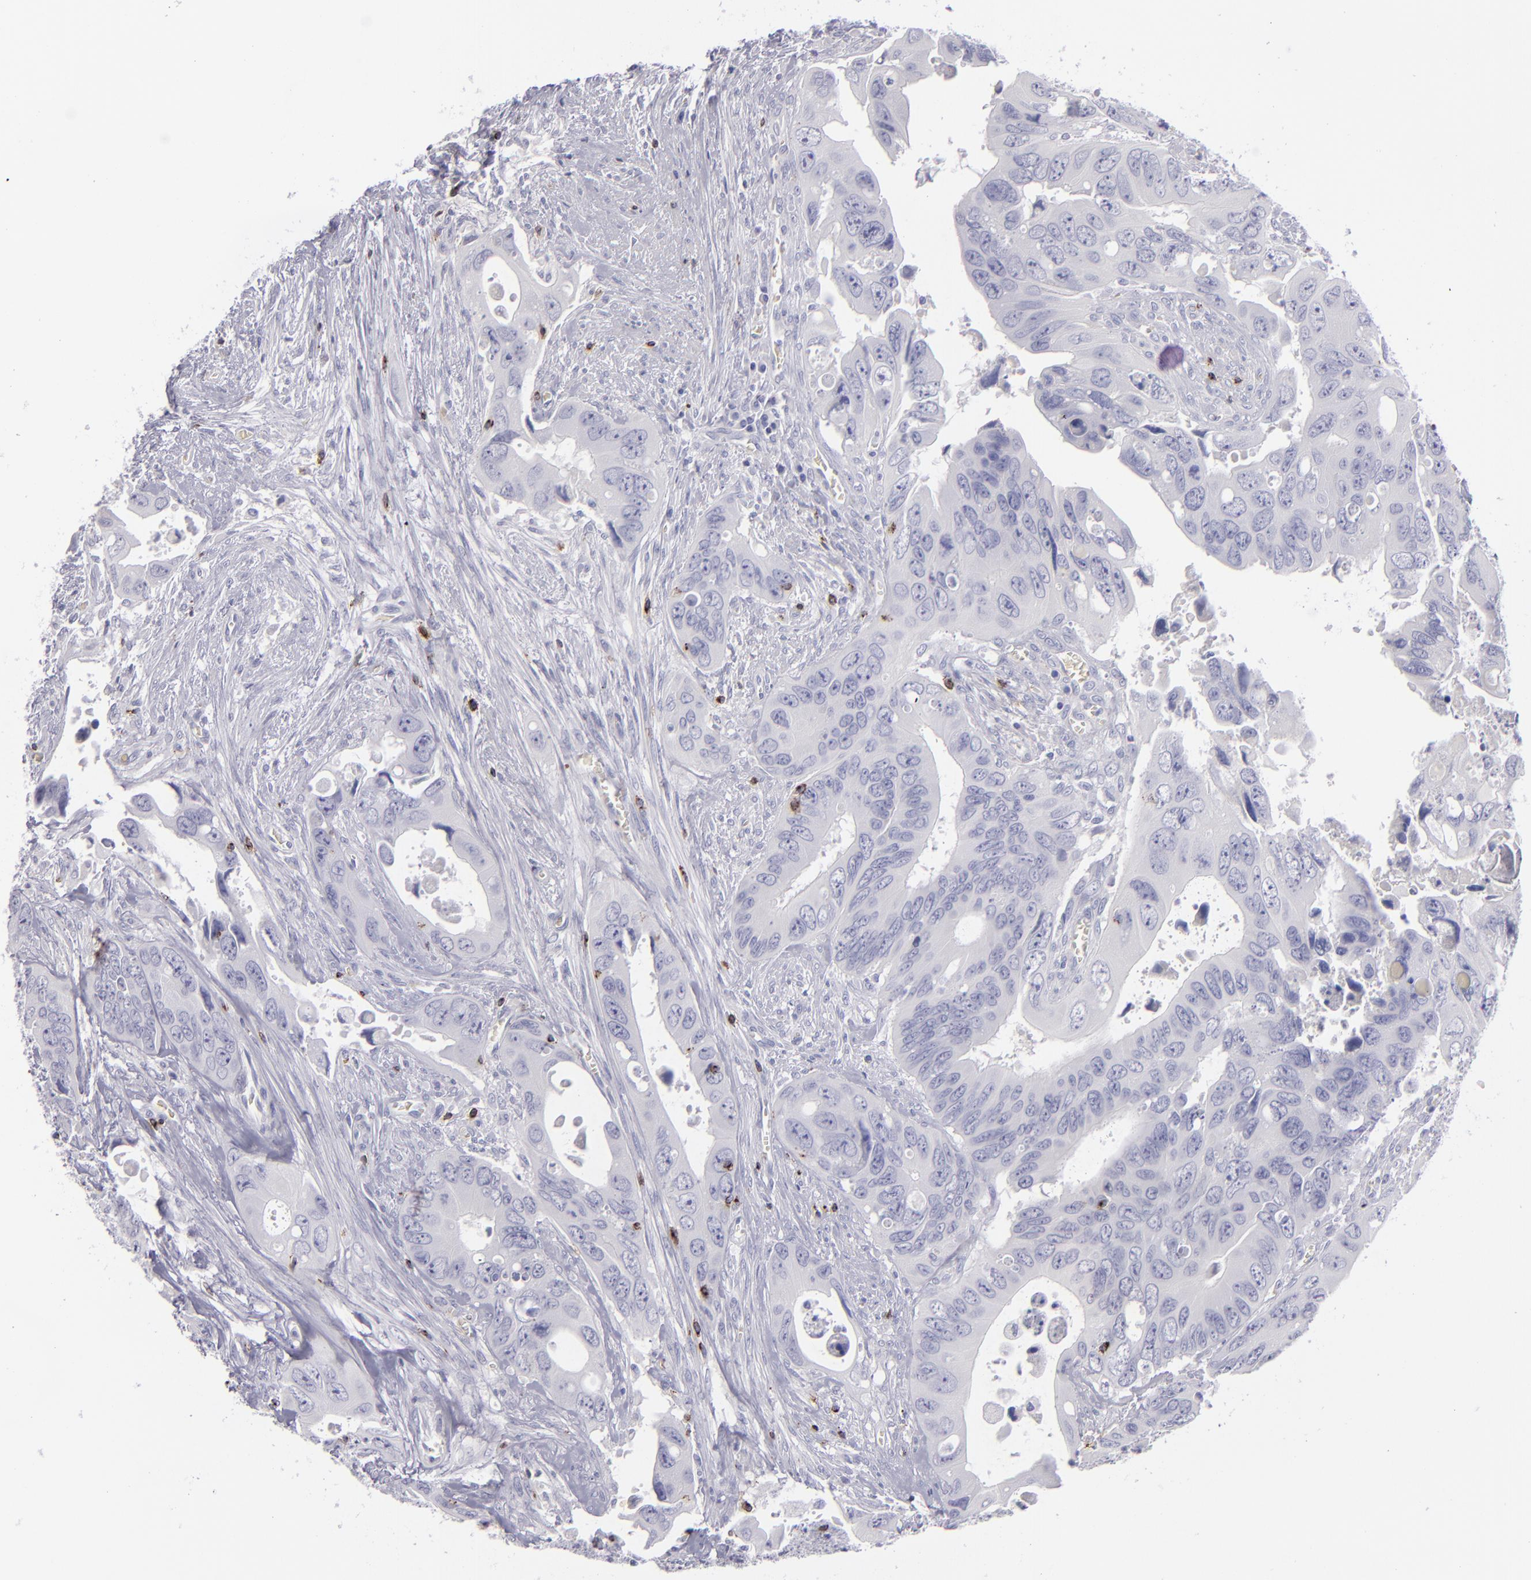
{"staining": {"intensity": "negative", "quantity": "none", "location": "none"}, "tissue": "colorectal cancer", "cell_type": "Tumor cells", "image_type": "cancer", "snomed": [{"axis": "morphology", "description": "Adenocarcinoma, NOS"}, {"axis": "topography", "description": "Rectum"}], "caption": "Immunohistochemical staining of human colorectal cancer displays no significant expression in tumor cells. Nuclei are stained in blue.", "gene": "CD2", "patient": {"sex": "male", "age": 70}}